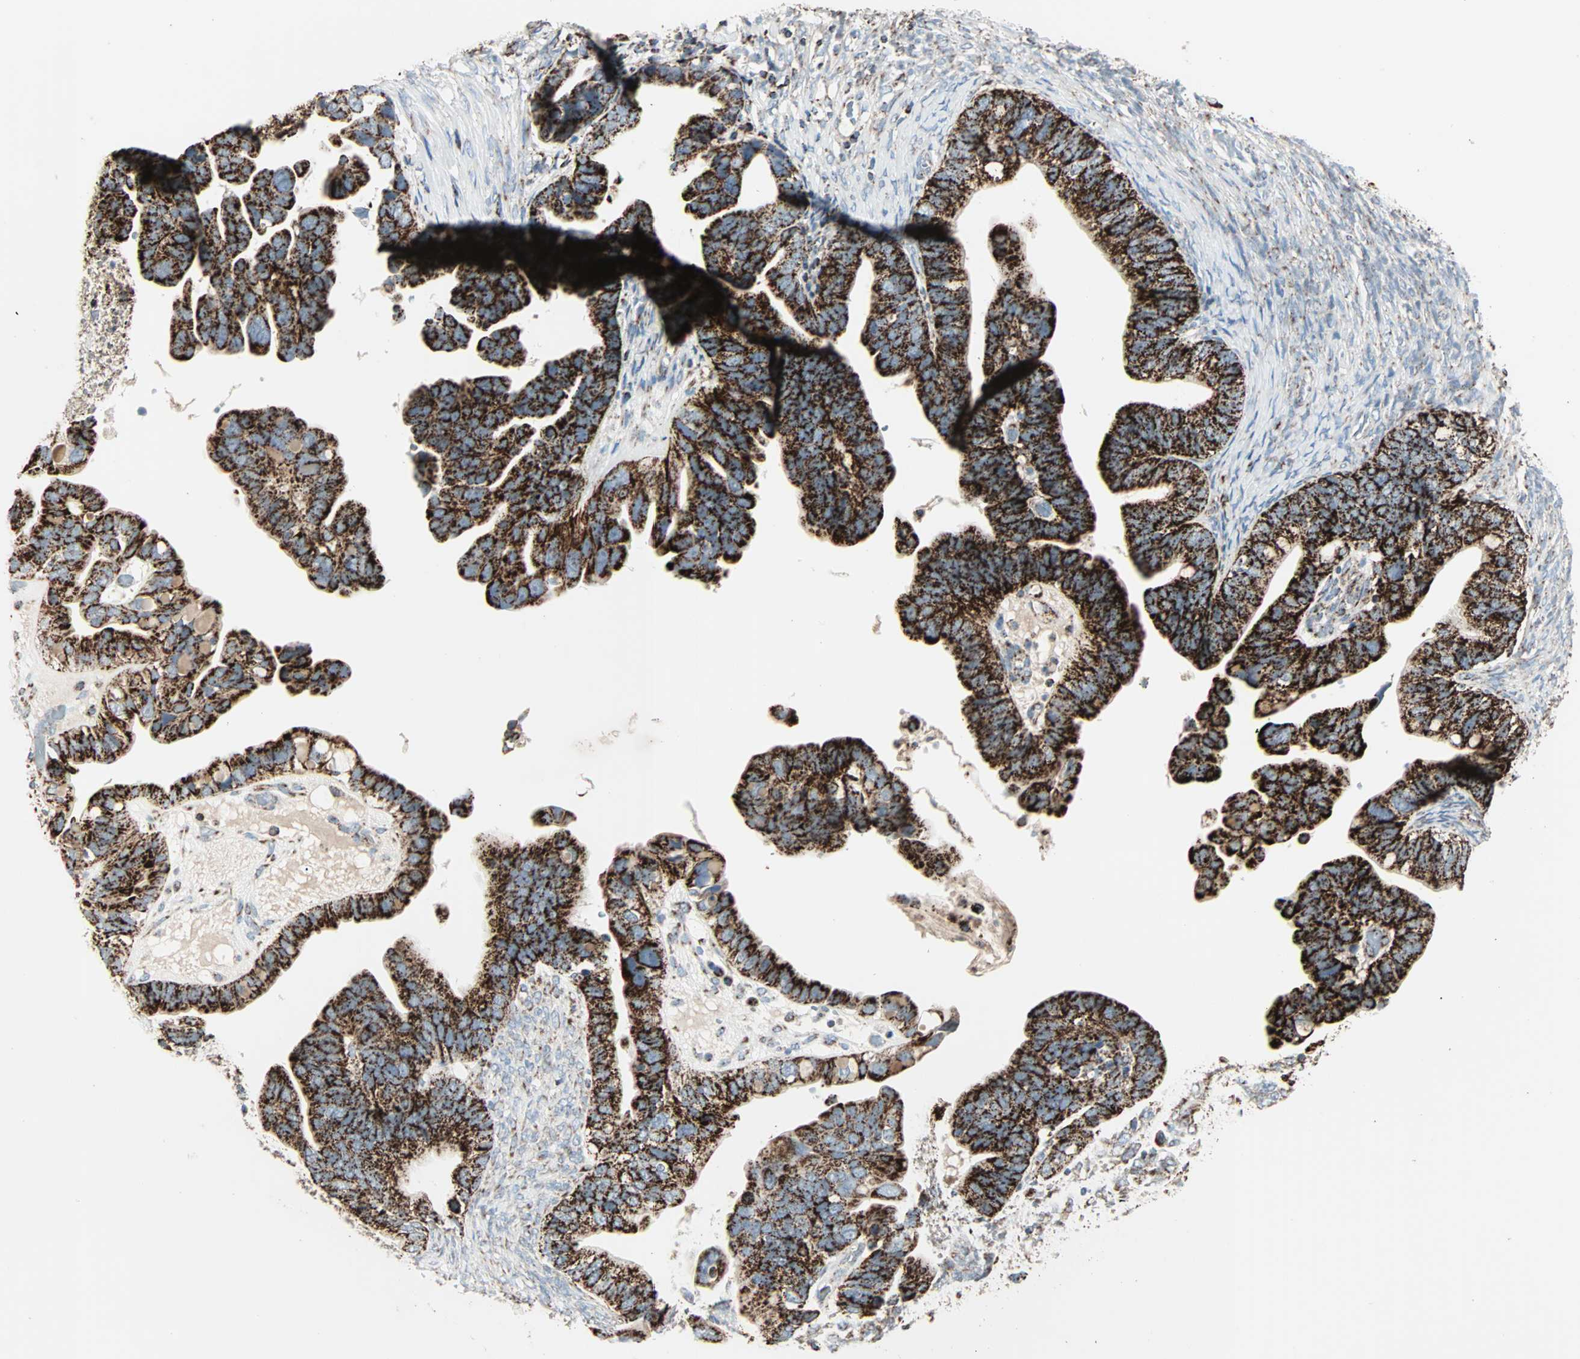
{"staining": {"intensity": "strong", "quantity": ">75%", "location": "cytoplasmic/membranous"}, "tissue": "ovarian cancer", "cell_type": "Tumor cells", "image_type": "cancer", "snomed": [{"axis": "morphology", "description": "Cystadenocarcinoma, serous, NOS"}, {"axis": "topography", "description": "Ovary"}], "caption": "This micrograph shows immunohistochemistry staining of human ovarian cancer (serous cystadenocarcinoma), with high strong cytoplasmic/membranous positivity in about >75% of tumor cells.", "gene": "IDH2", "patient": {"sex": "female", "age": 56}}